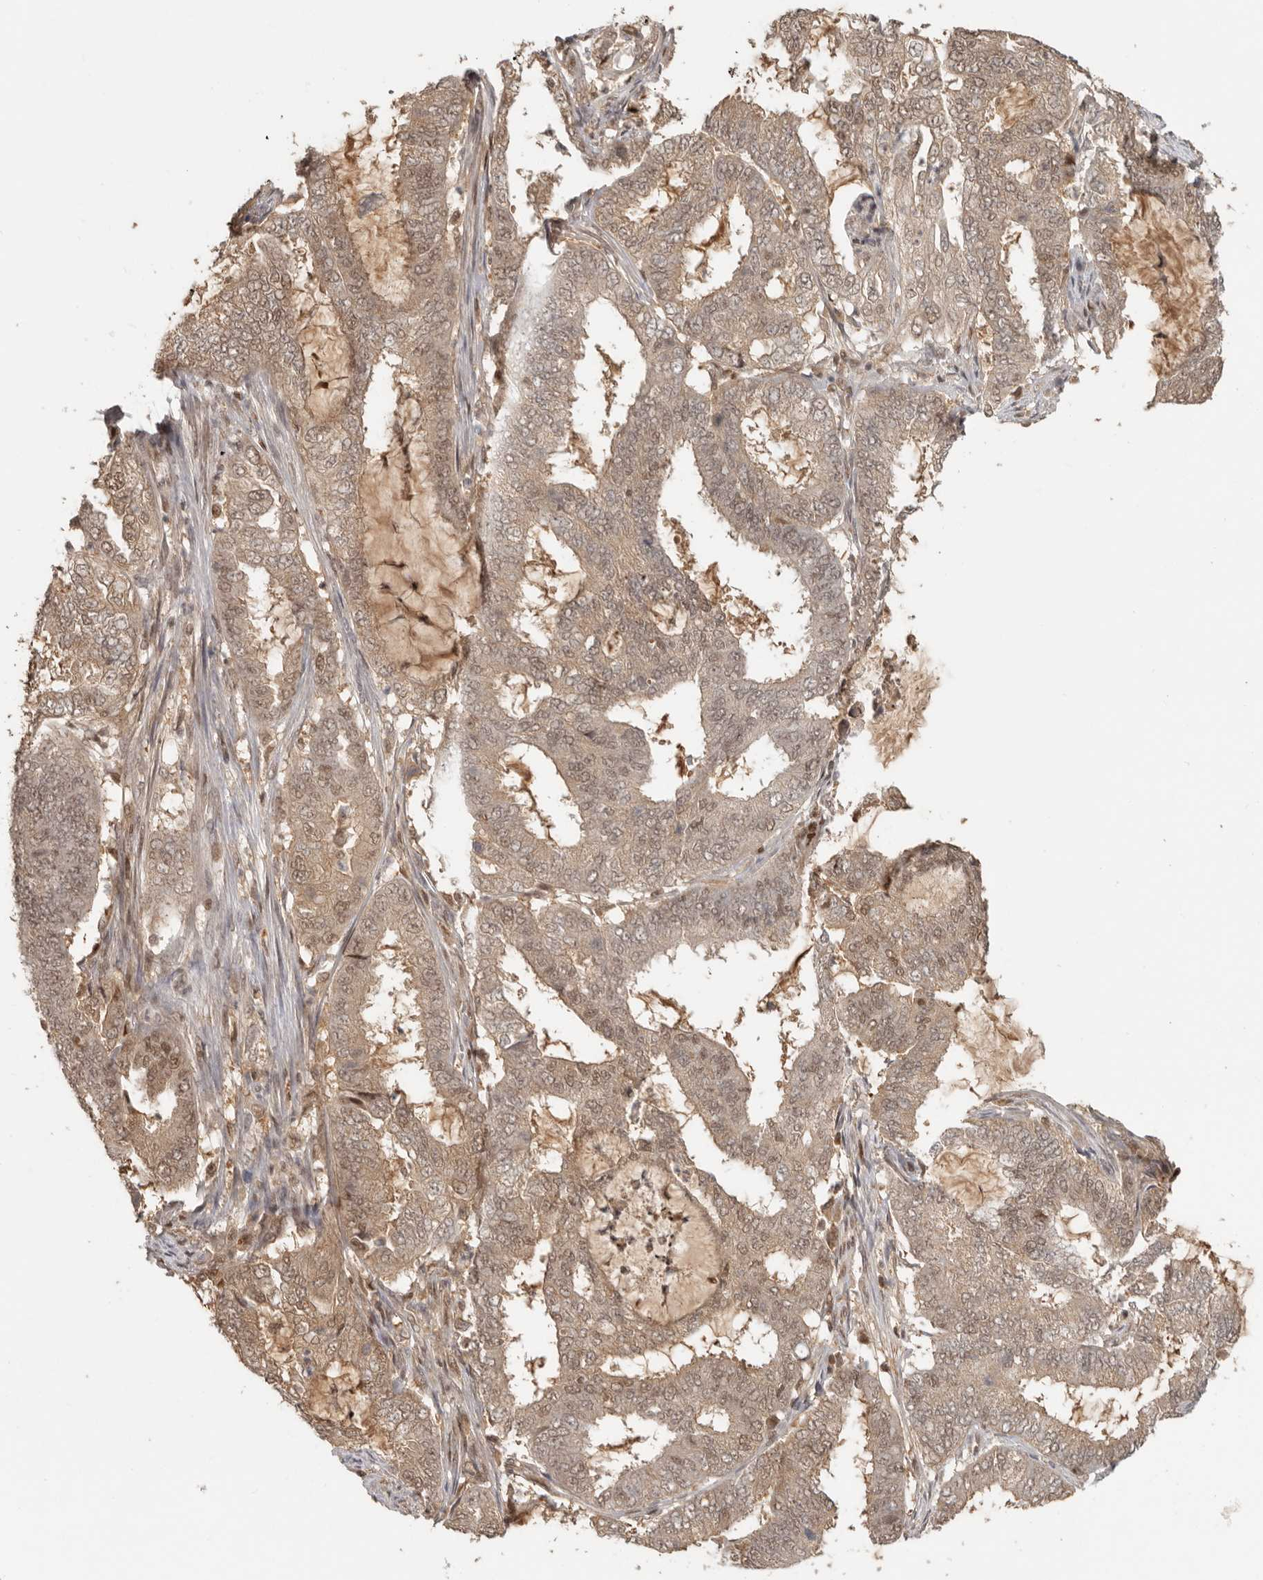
{"staining": {"intensity": "weak", "quantity": ">75%", "location": "cytoplasmic/membranous,nuclear"}, "tissue": "endometrial cancer", "cell_type": "Tumor cells", "image_type": "cancer", "snomed": [{"axis": "morphology", "description": "Adenocarcinoma, NOS"}, {"axis": "topography", "description": "Endometrium"}], "caption": "Immunohistochemical staining of human adenocarcinoma (endometrial) reveals low levels of weak cytoplasmic/membranous and nuclear protein expression in about >75% of tumor cells. The staining is performed using DAB (3,3'-diaminobenzidine) brown chromogen to label protein expression. The nuclei are counter-stained blue using hematoxylin.", "gene": "PSMA5", "patient": {"sex": "female", "age": 49}}